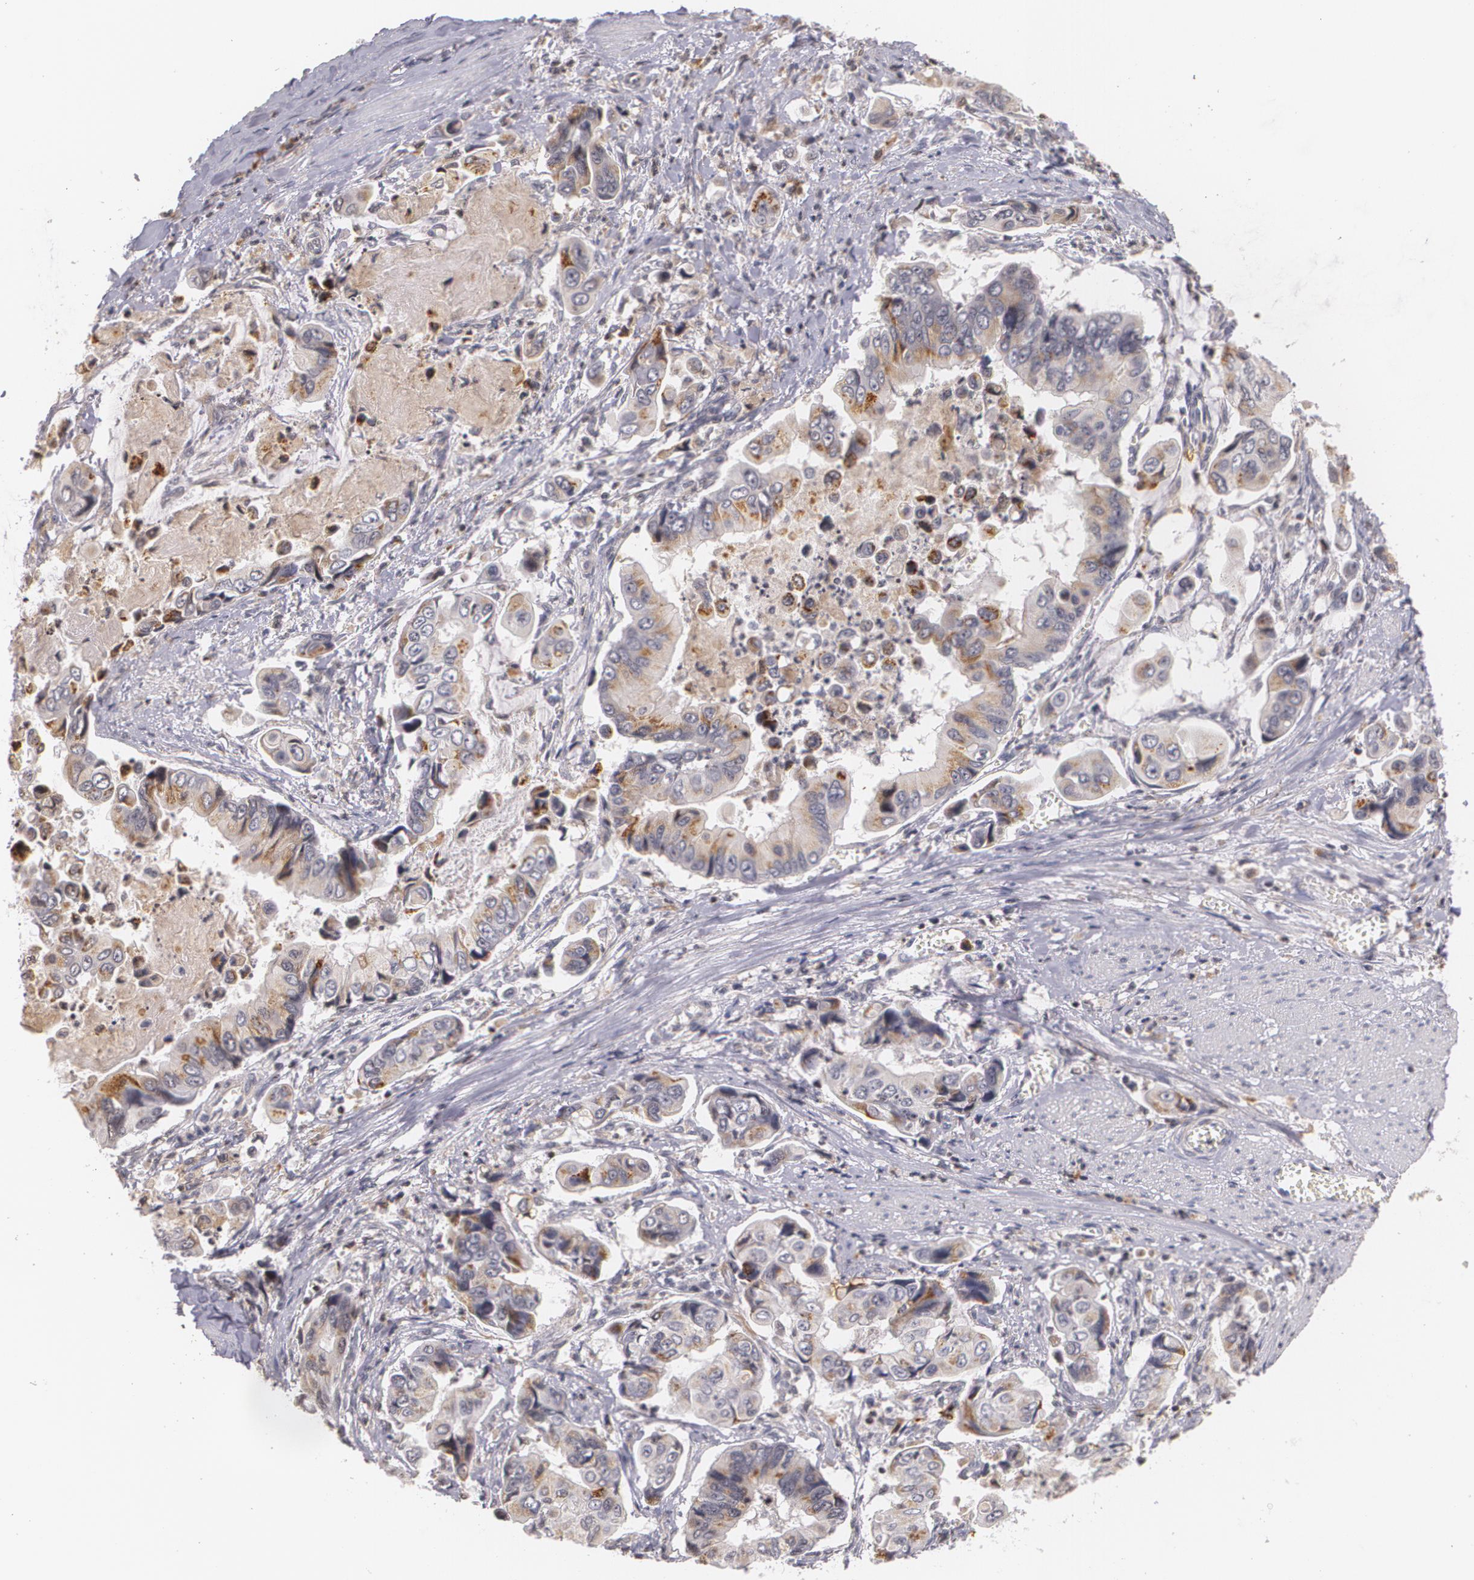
{"staining": {"intensity": "weak", "quantity": ">75%", "location": "cytoplasmic/membranous"}, "tissue": "stomach cancer", "cell_type": "Tumor cells", "image_type": "cancer", "snomed": [{"axis": "morphology", "description": "Adenocarcinoma, NOS"}, {"axis": "topography", "description": "Stomach, upper"}], "caption": "Protein staining of adenocarcinoma (stomach) tissue displays weak cytoplasmic/membranous staining in approximately >75% of tumor cells.", "gene": "VAV3", "patient": {"sex": "male", "age": 80}}